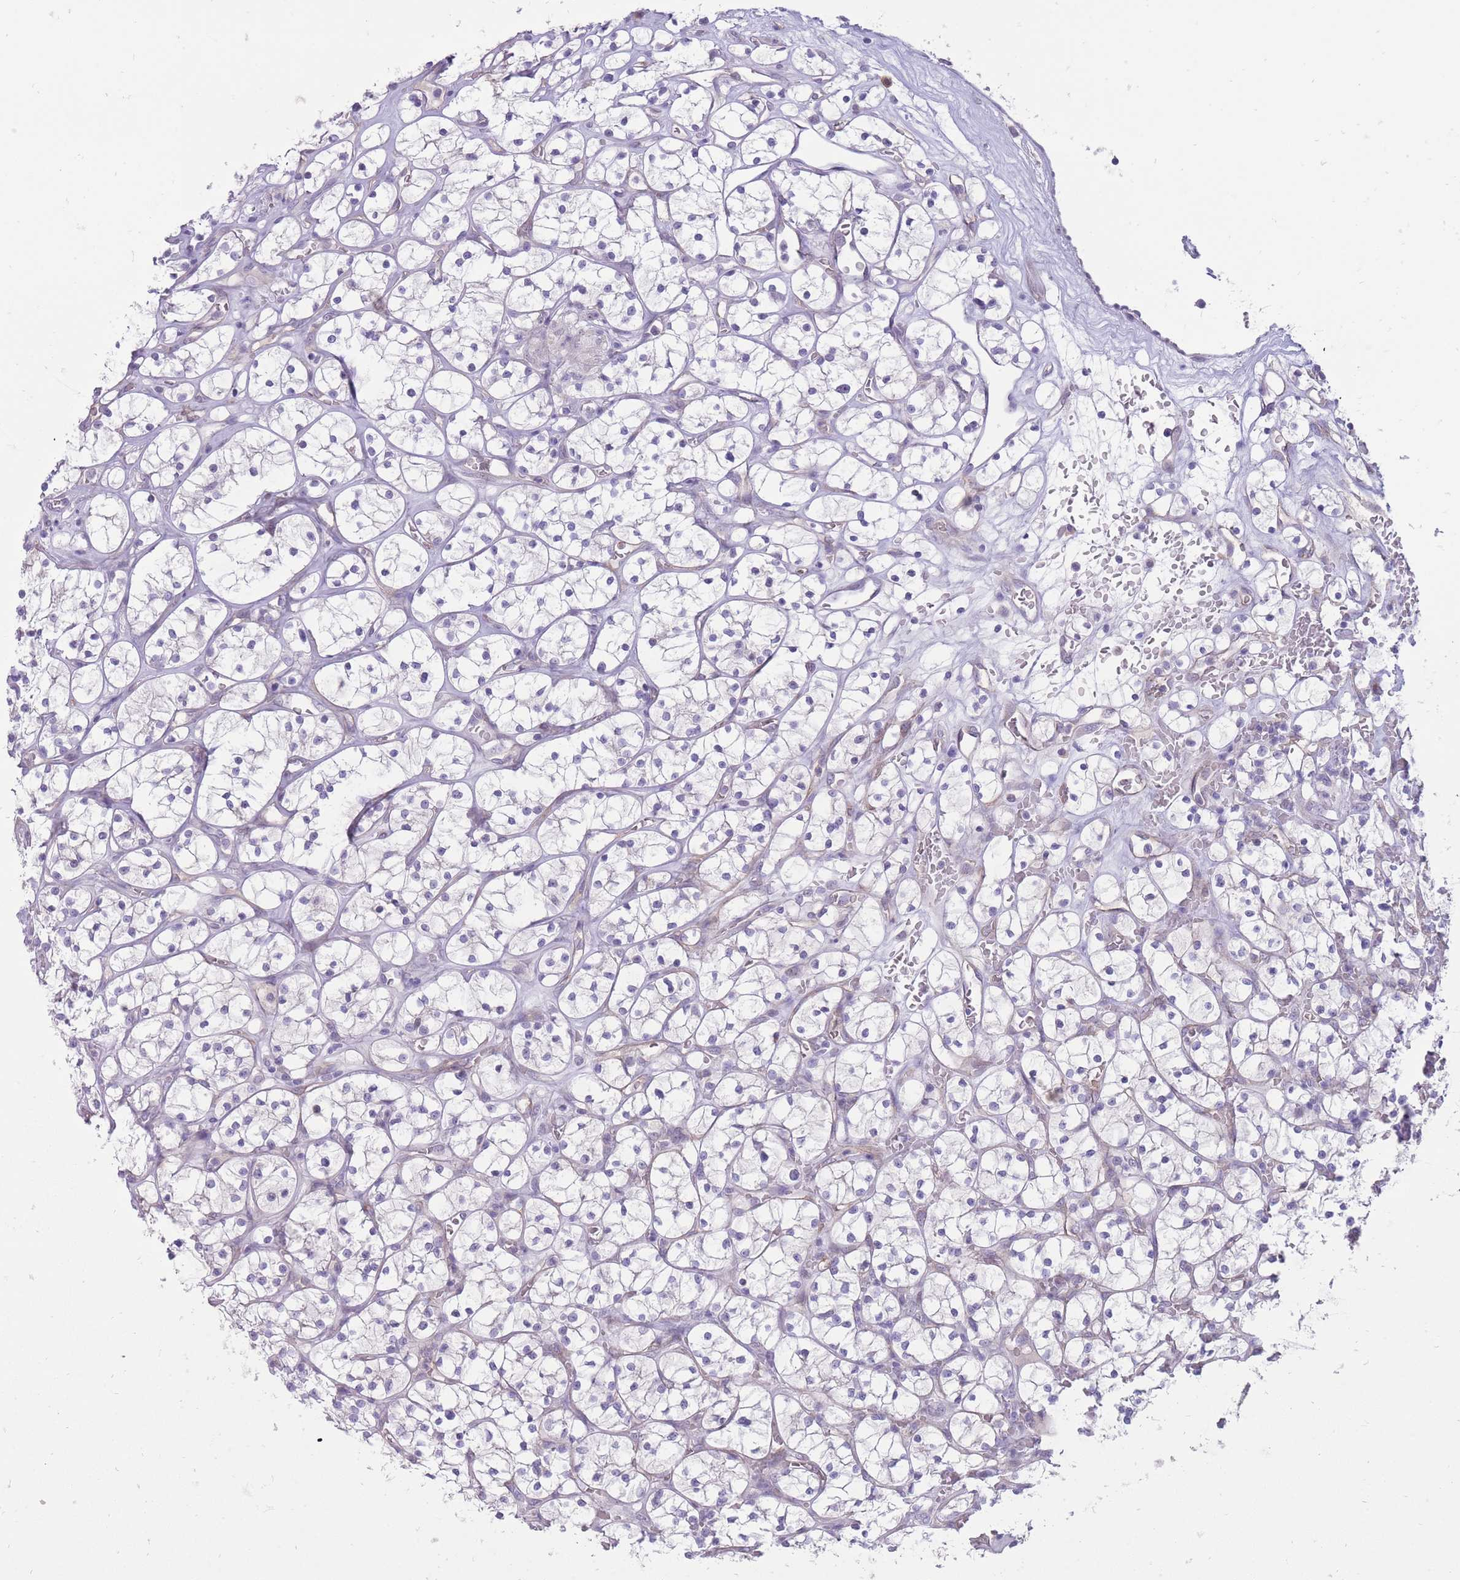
{"staining": {"intensity": "negative", "quantity": "none", "location": "none"}, "tissue": "renal cancer", "cell_type": "Tumor cells", "image_type": "cancer", "snomed": [{"axis": "morphology", "description": "Adenocarcinoma, NOS"}, {"axis": "topography", "description": "Kidney"}], "caption": "Immunohistochemistry histopathology image of renal cancer stained for a protein (brown), which demonstrates no expression in tumor cells.", "gene": "ERICH4", "patient": {"sex": "female", "age": 64}}